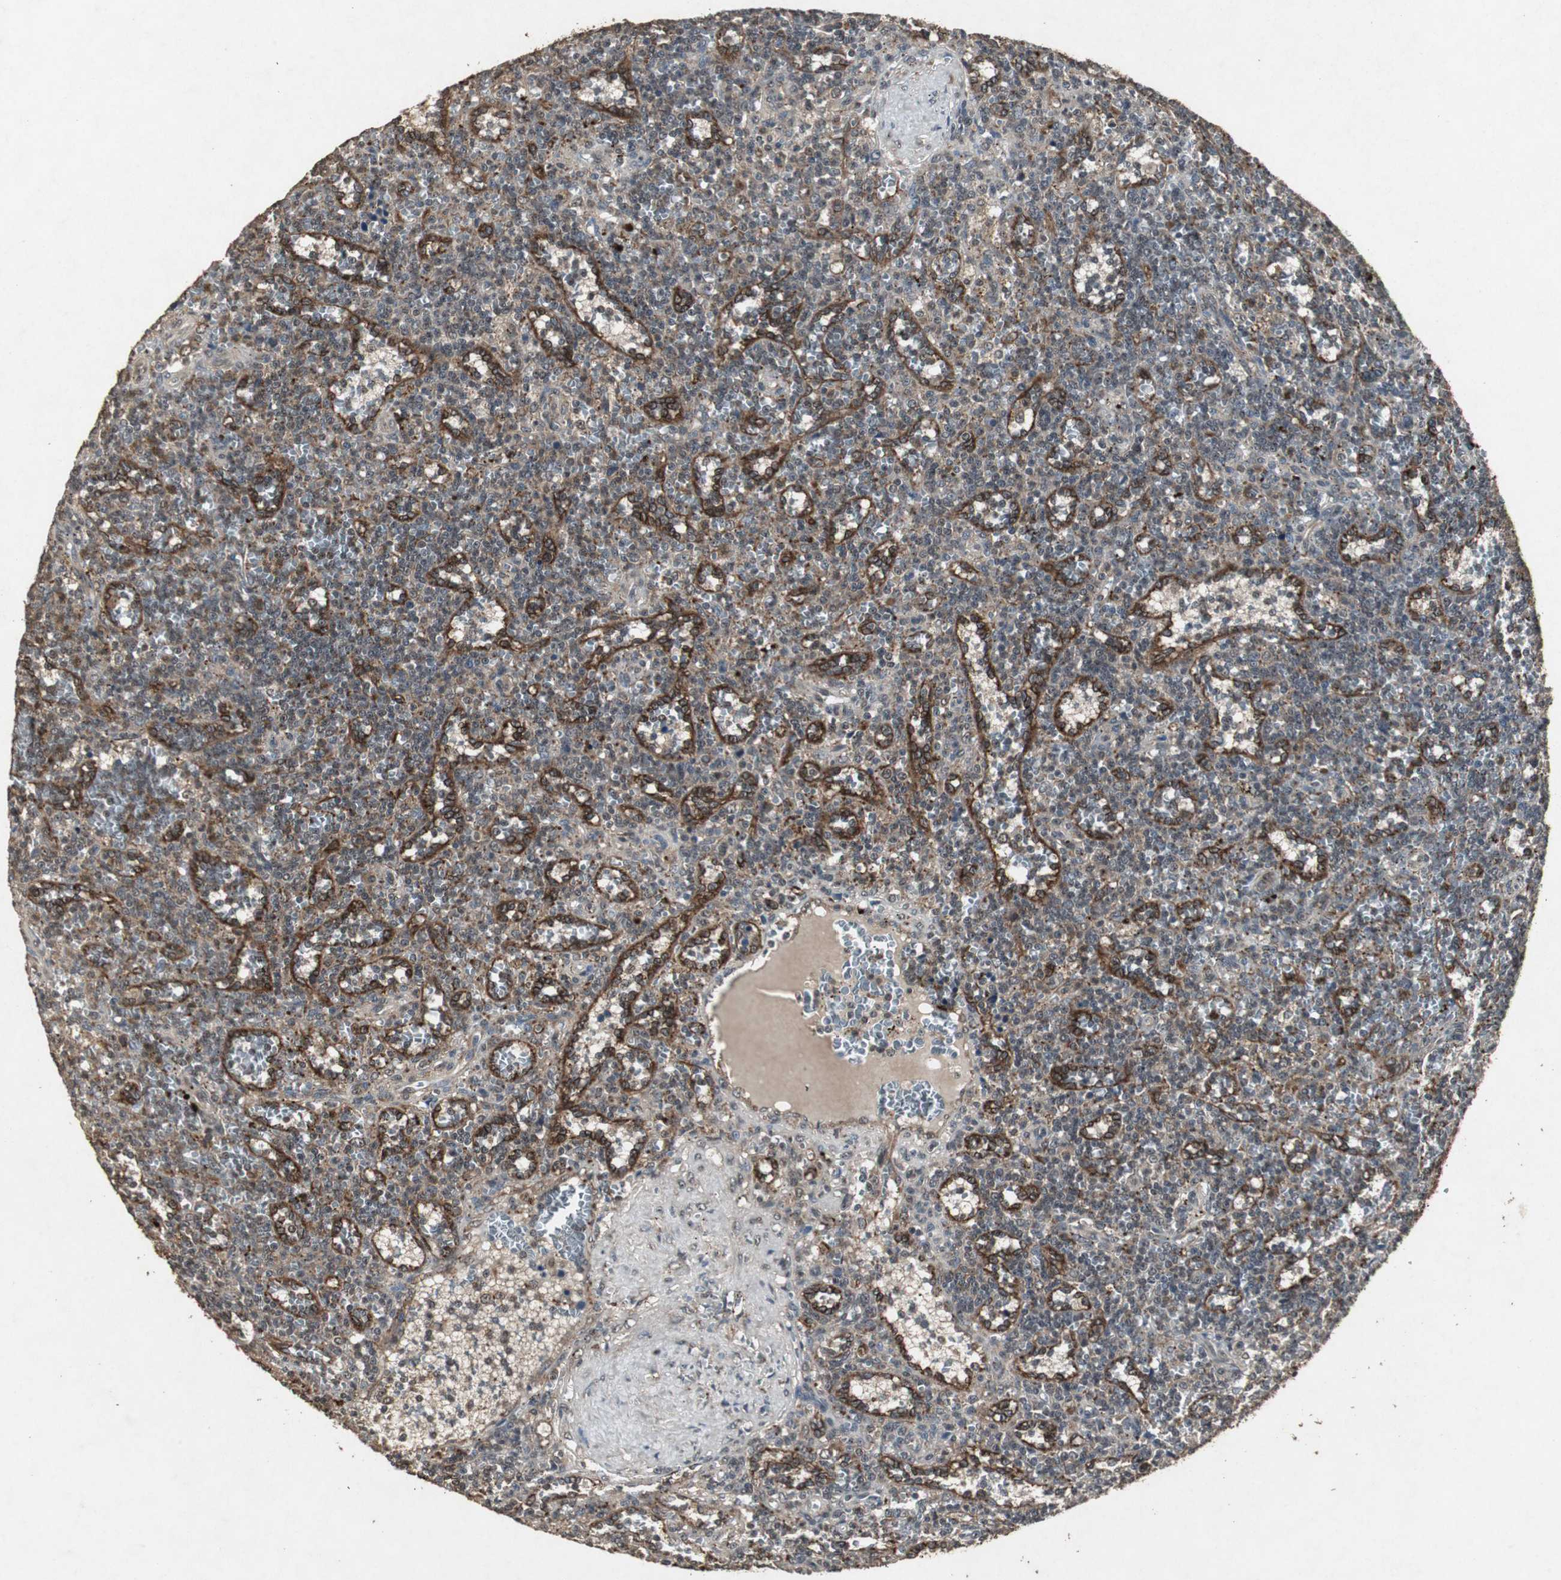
{"staining": {"intensity": "moderate", "quantity": ">75%", "location": "cytoplasmic/membranous,nuclear"}, "tissue": "lymphoma", "cell_type": "Tumor cells", "image_type": "cancer", "snomed": [{"axis": "morphology", "description": "Malignant lymphoma, non-Hodgkin's type, Low grade"}, {"axis": "topography", "description": "Spleen"}], "caption": "Immunohistochemistry (IHC) (DAB) staining of malignant lymphoma, non-Hodgkin's type (low-grade) exhibits moderate cytoplasmic/membranous and nuclear protein expression in approximately >75% of tumor cells.", "gene": "EMX1", "patient": {"sex": "male", "age": 73}}